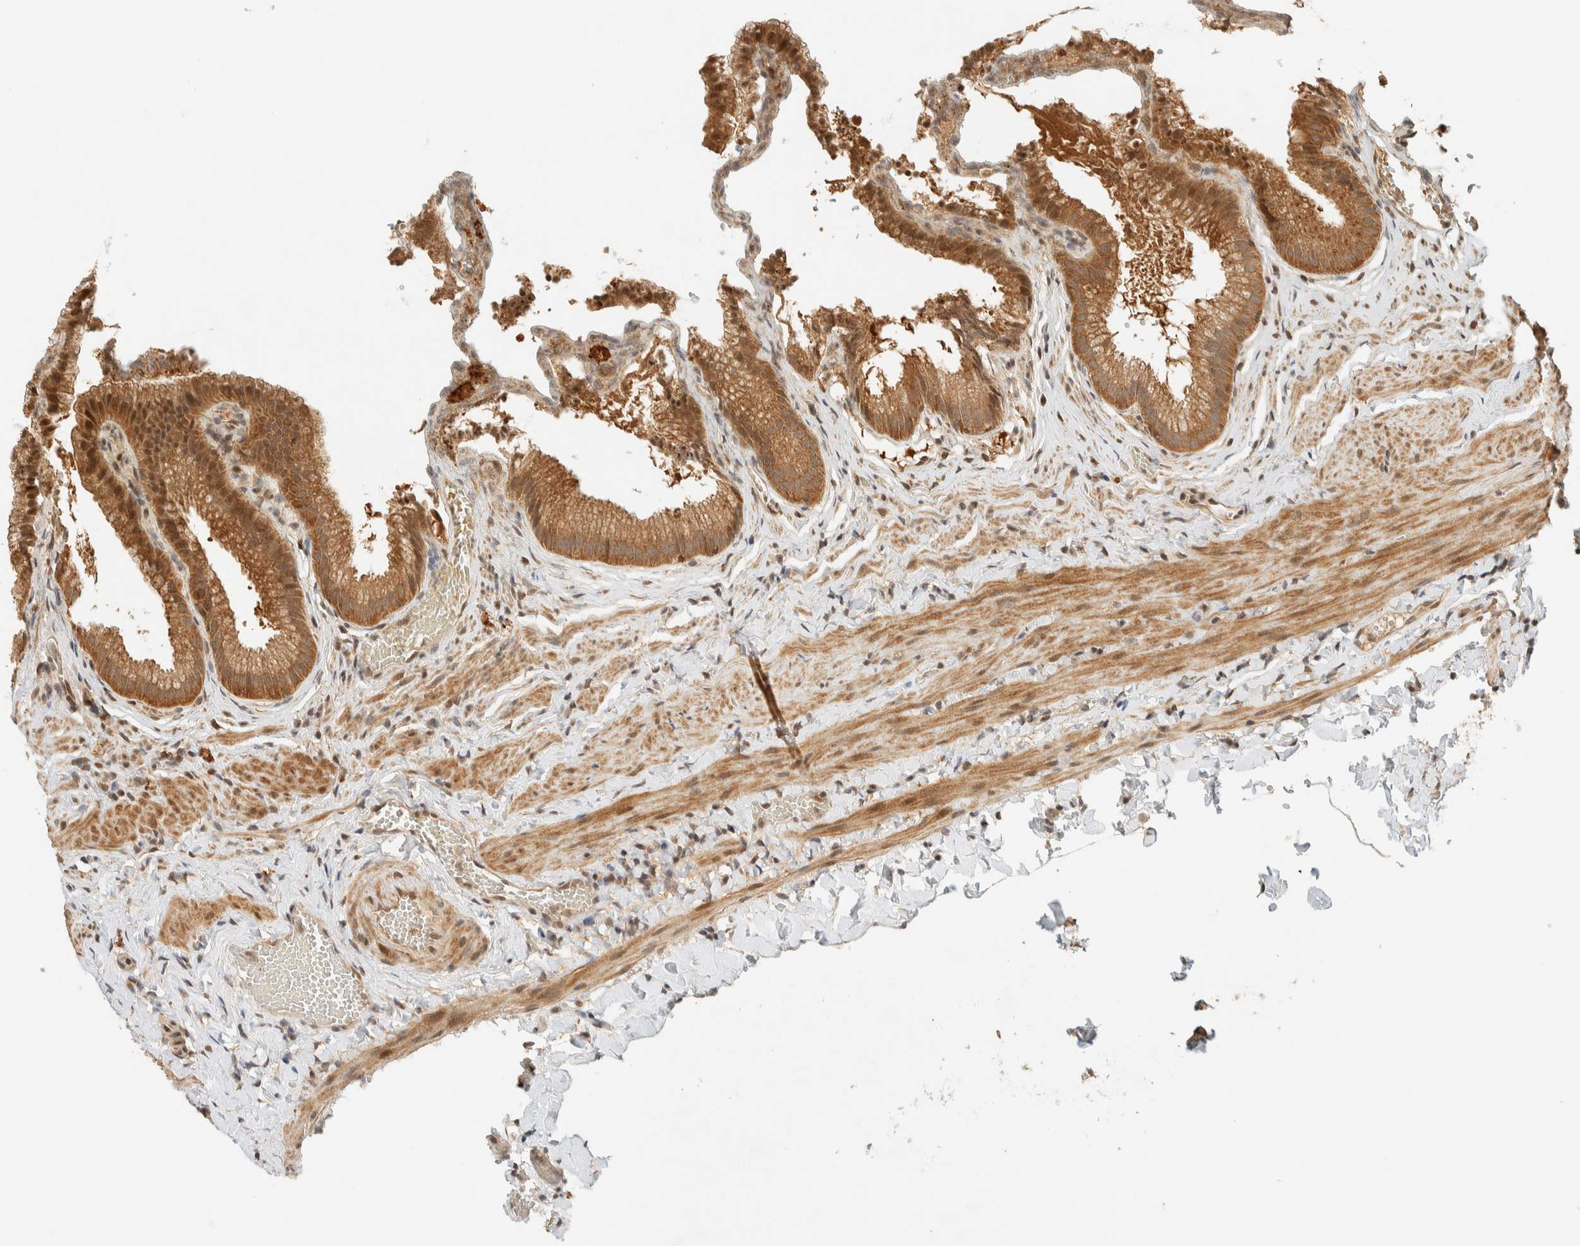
{"staining": {"intensity": "moderate", "quantity": ">75%", "location": "cytoplasmic/membranous"}, "tissue": "gallbladder", "cell_type": "Glandular cells", "image_type": "normal", "snomed": [{"axis": "morphology", "description": "Normal tissue, NOS"}, {"axis": "topography", "description": "Gallbladder"}], "caption": "There is medium levels of moderate cytoplasmic/membranous staining in glandular cells of benign gallbladder, as demonstrated by immunohistochemical staining (brown color).", "gene": "KIFAP3", "patient": {"sex": "male", "age": 38}}